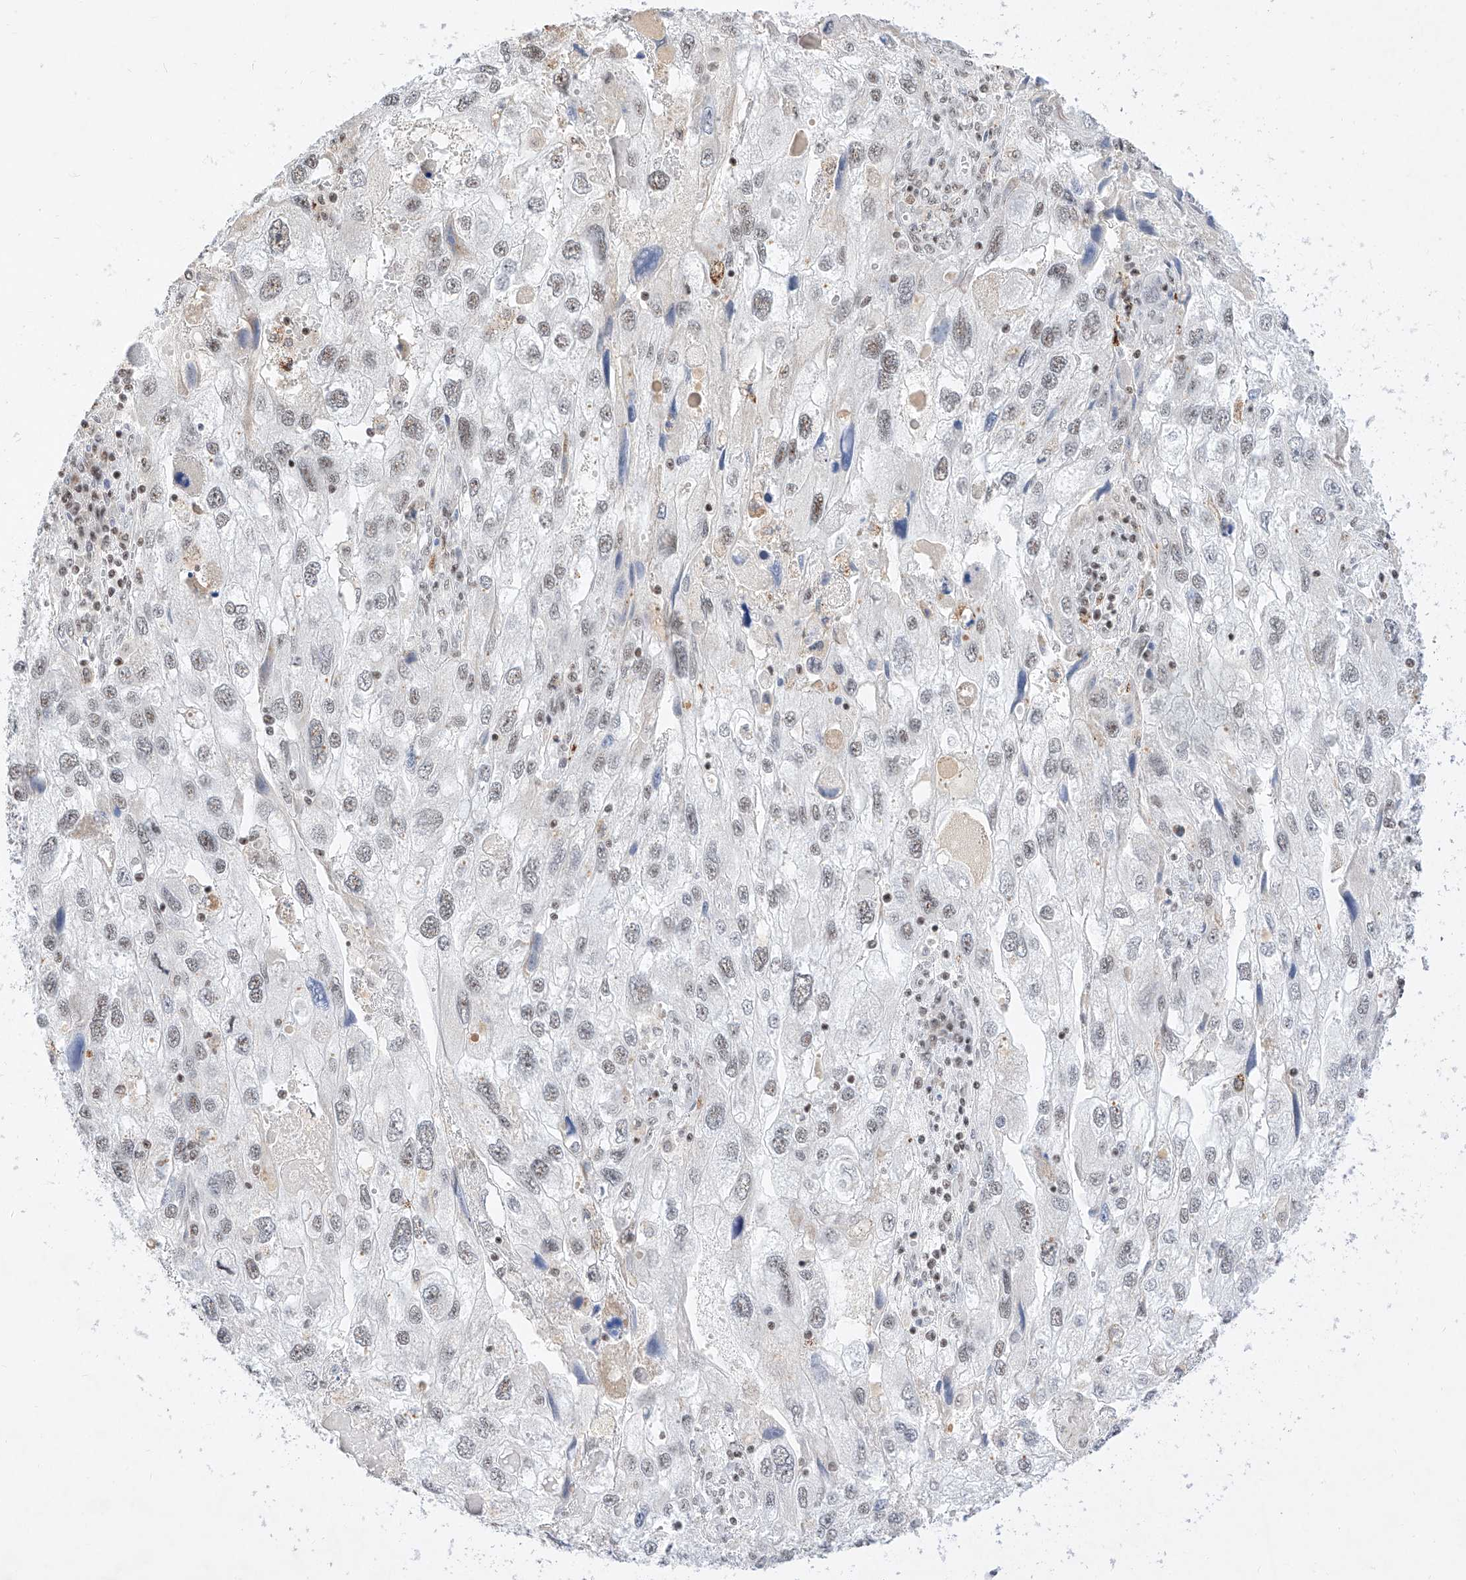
{"staining": {"intensity": "moderate", "quantity": "25%-75%", "location": "nuclear"}, "tissue": "endometrial cancer", "cell_type": "Tumor cells", "image_type": "cancer", "snomed": [{"axis": "morphology", "description": "Adenocarcinoma, NOS"}, {"axis": "topography", "description": "Endometrium"}], "caption": "The immunohistochemical stain shows moderate nuclear expression in tumor cells of adenocarcinoma (endometrial) tissue.", "gene": "NRF1", "patient": {"sex": "female", "age": 49}}